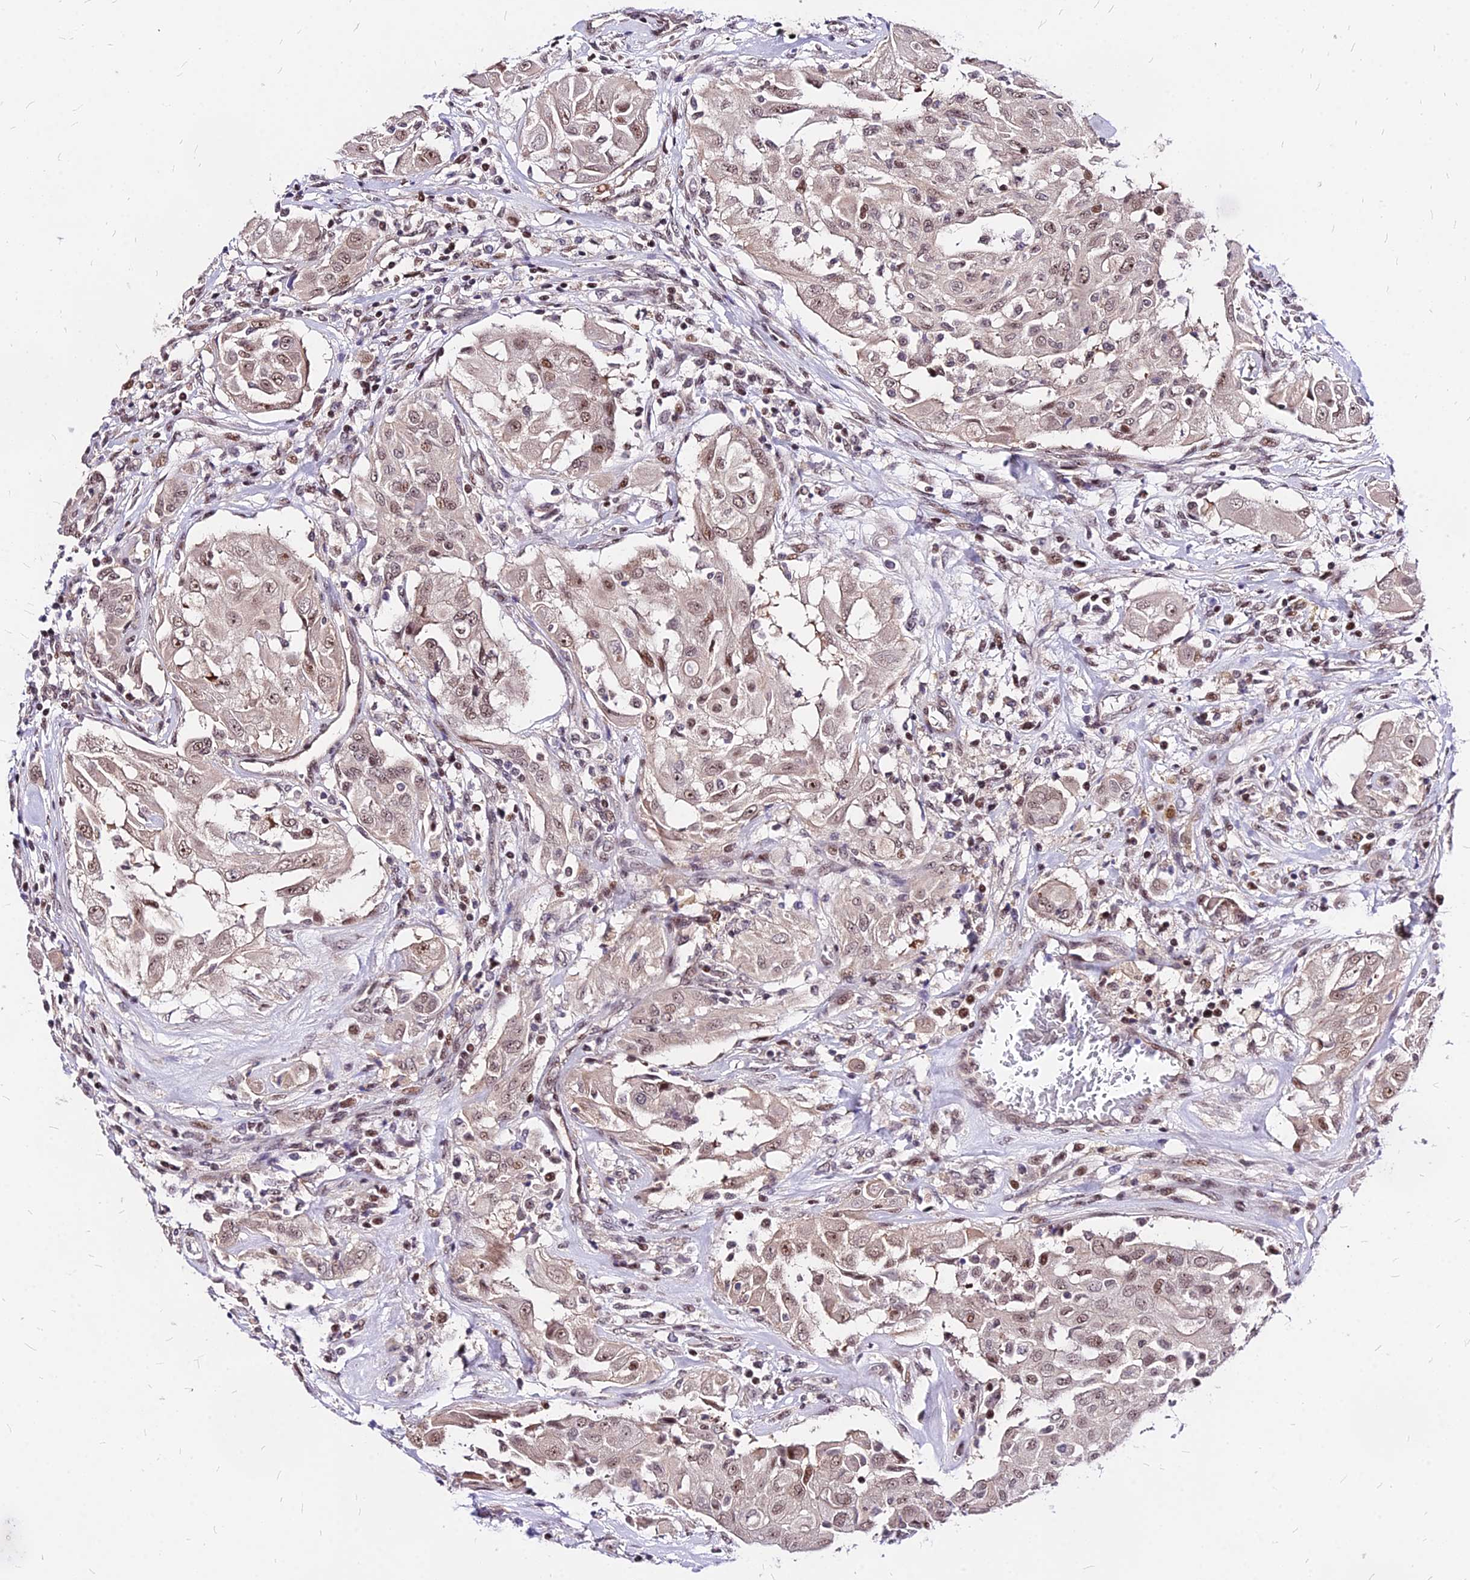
{"staining": {"intensity": "moderate", "quantity": ">75%", "location": "nuclear"}, "tissue": "thyroid cancer", "cell_type": "Tumor cells", "image_type": "cancer", "snomed": [{"axis": "morphology", "description": "Papillary adenocarcinoma, NOS"}, {"axis": "topography", "description": "Thyroid gland"}], "caption": "Tumor cells show medium levels of moderate nuclear expression in about >75% of cells in thyroid cancer. The protein is shown in brown color, while the nuclei are stained blue.", "gene": "DDX55", "patient": {"sex": "female", "age": 59}}